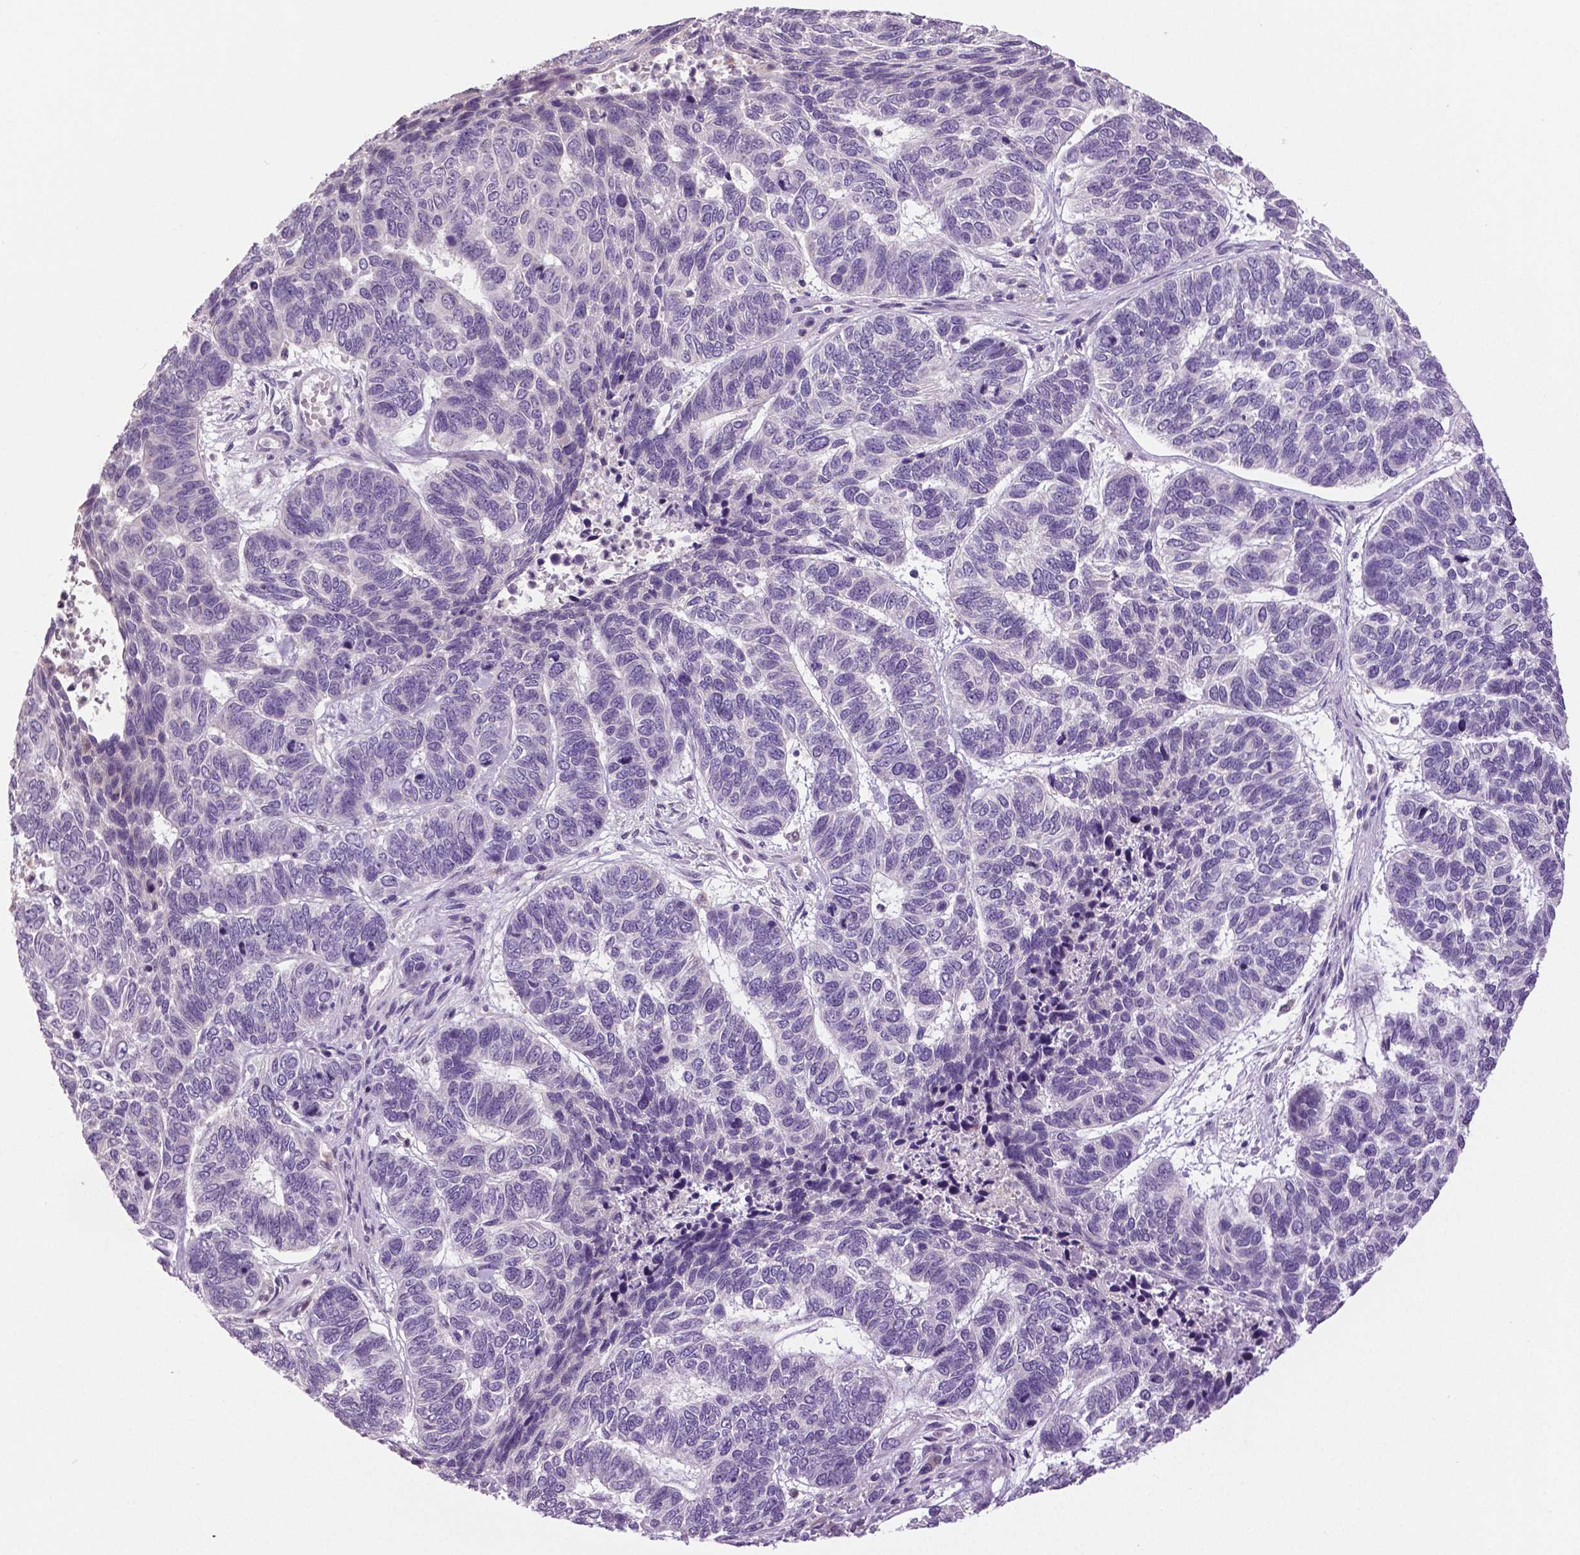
{"staining": {"intensity": "negative", "quantity": "none", "location": "none"}, "tissue": "skin cancer", "cell_type": "Tumor cells", "image_type": "cancer", "snomed": [{"axis": "morphology", "description": "Basal cell carcinoma"}, {"axis": "topography", "description": "Skin"}], "caption": "Skin cancer was stained to show a protein in brown. There is no significant expression in tumor cells.", "gene": "DNAH12", "patient": {"sex": "female", "age": 65}}